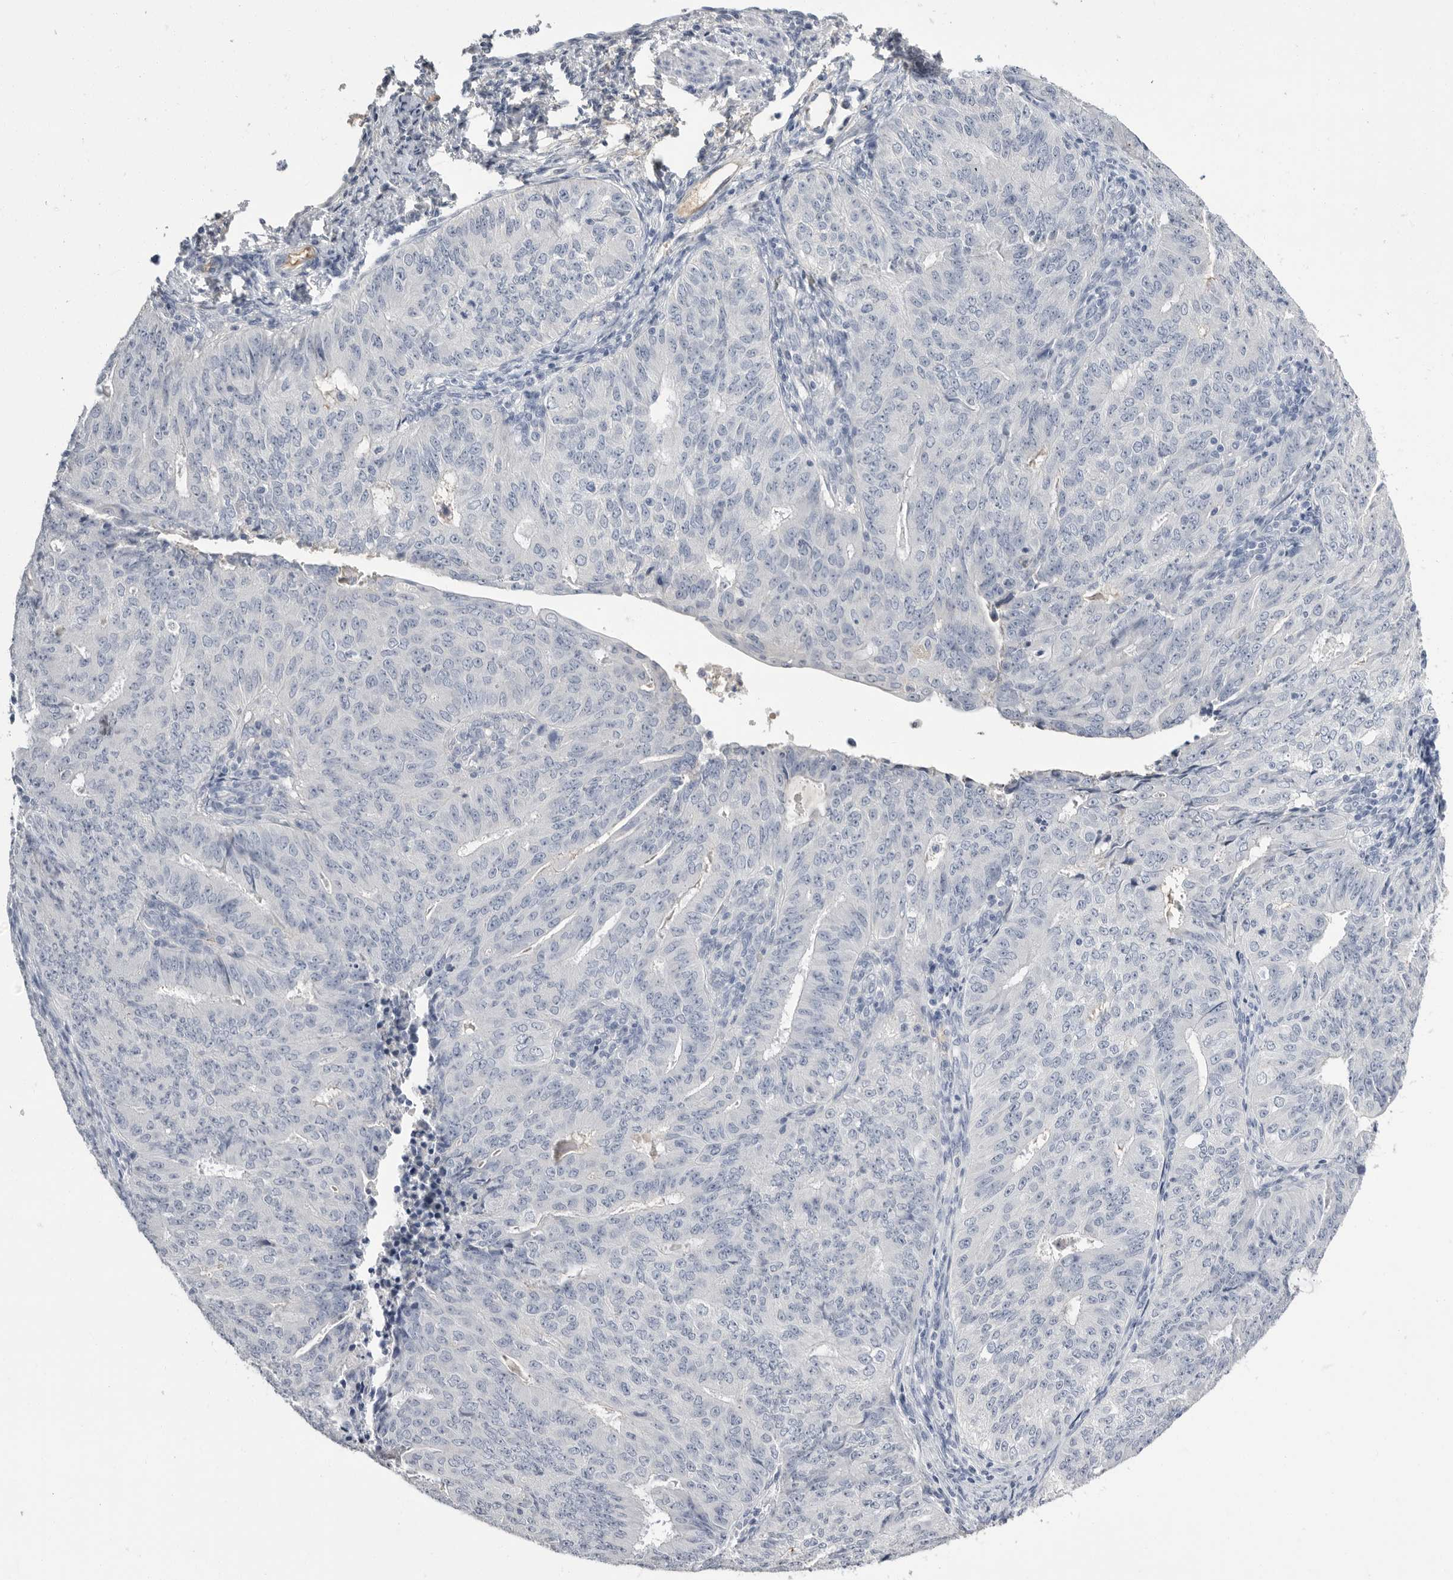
{"staining": {"intensity": "negative", "quantity": "none", "location": "none"}, "tissue": "endometrial cancer", "cell_type": "Tumor cells", "image_type": "cancer", "snomed": [{"axis": "morphology", "description": "Adenocarcinoma, NOS"}, {"axis": "topography", "description": "Endometrium"}], "caption": "A micrograph of endometrial cancer stained for a protein shows no brown staining in tumor cells.", "gene": "APOA2", "patient": {"sex": "female", "age": 32}}